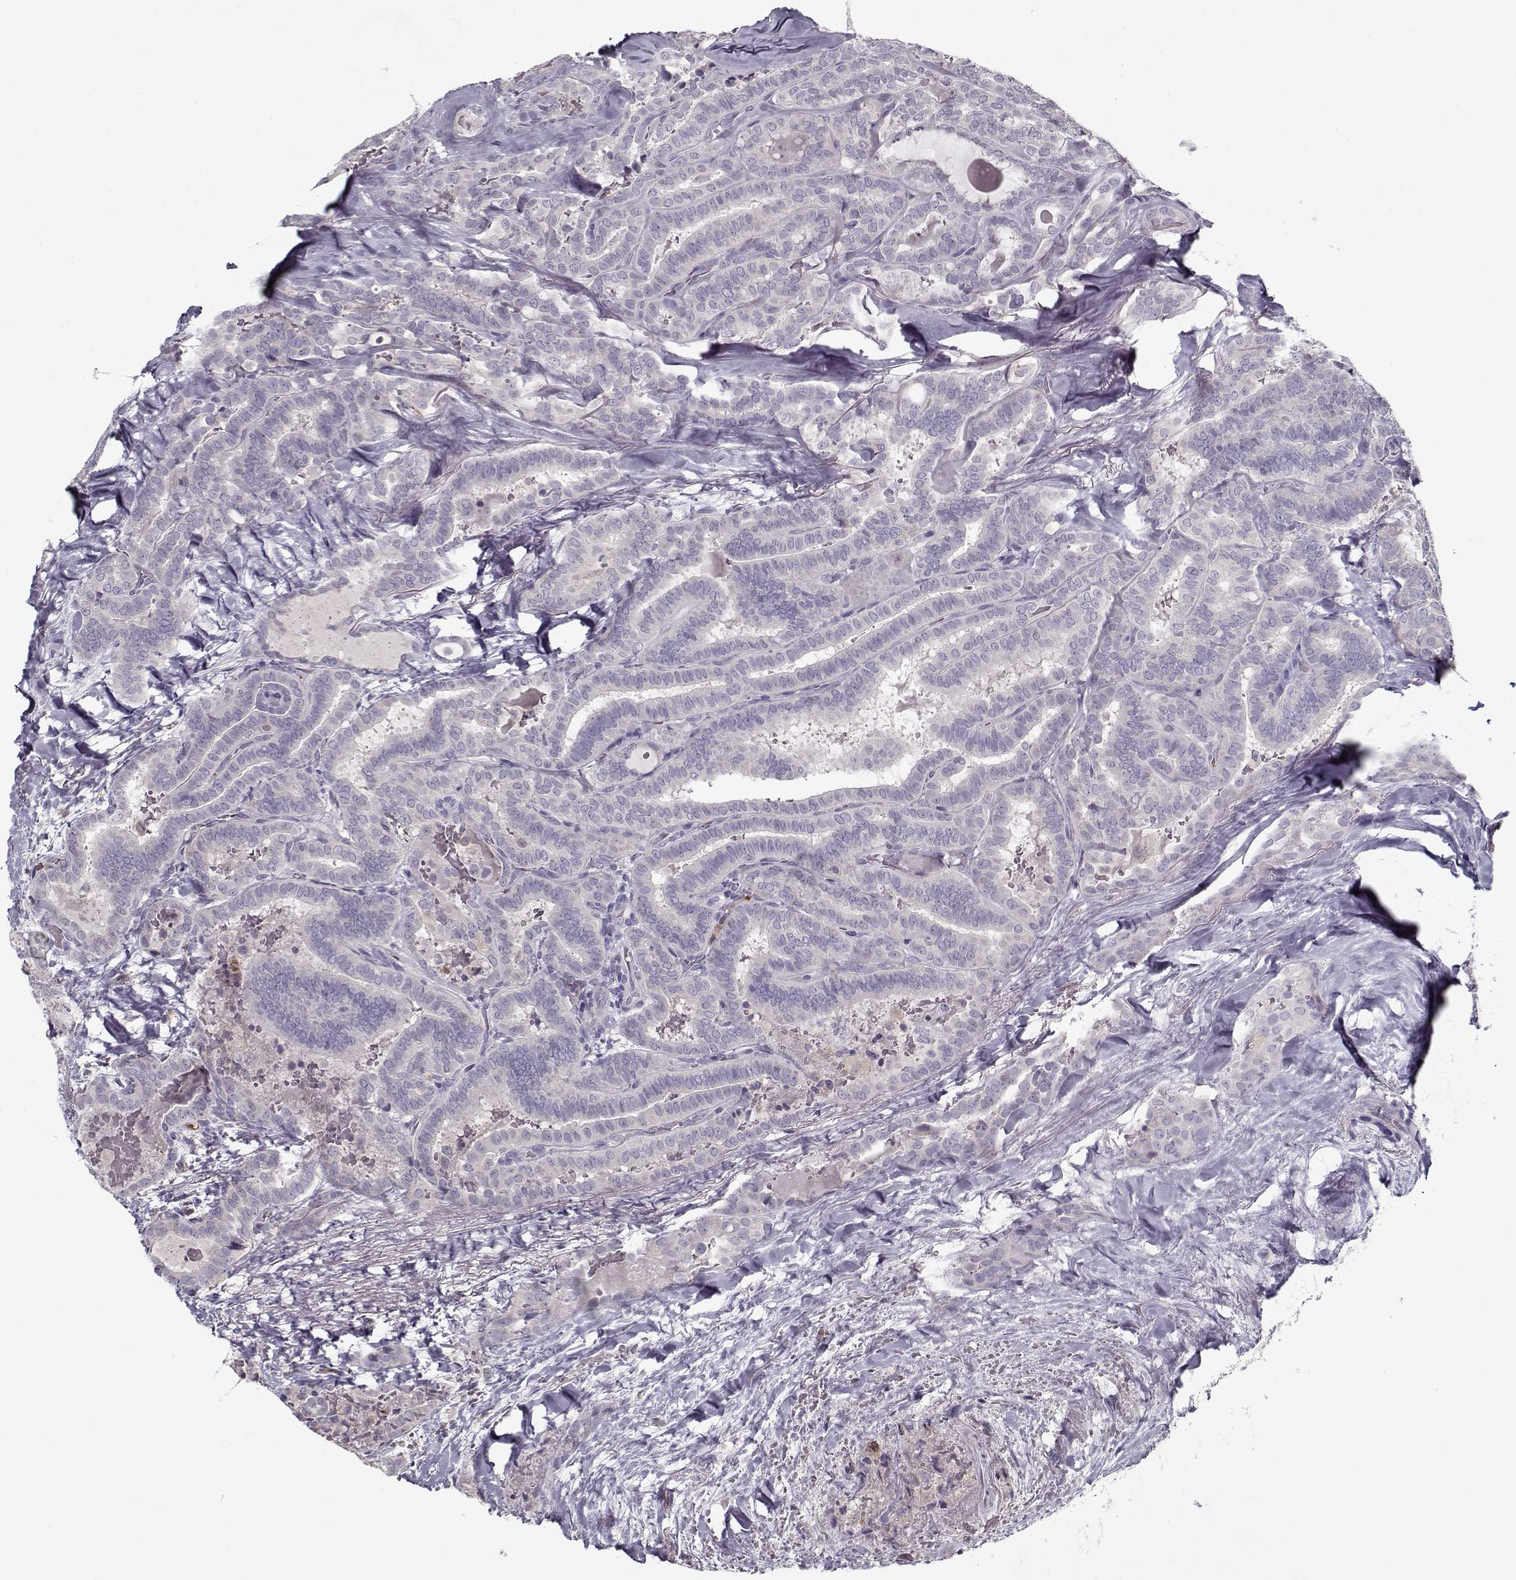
{"staining": {"intensity": "negative", "quantity": "none", "location": "none"}, "tissue": "thyroid cancer", "cell_type": "Tumor cells", "image_type": "cancer", "snomed": [{"axis": "morphology", "description": "Papillary adenocarcinoma, NOS"}, {"axis": "topography", "description": "Thyroid gland"}], "caption": "This is a photomicrograph of immunohistochemistry staining of papillary adenocarcinoma (thyroid), which shows no staining in tumor cells. (Stains: DAB (3,3'-diaminobenzidine) IHC with hematoxylin counter stain, Microscopy: brightfield microscopy at high magnification).", "gene": "UNC13D", "patient": {"sex": "female", "age": 39}}